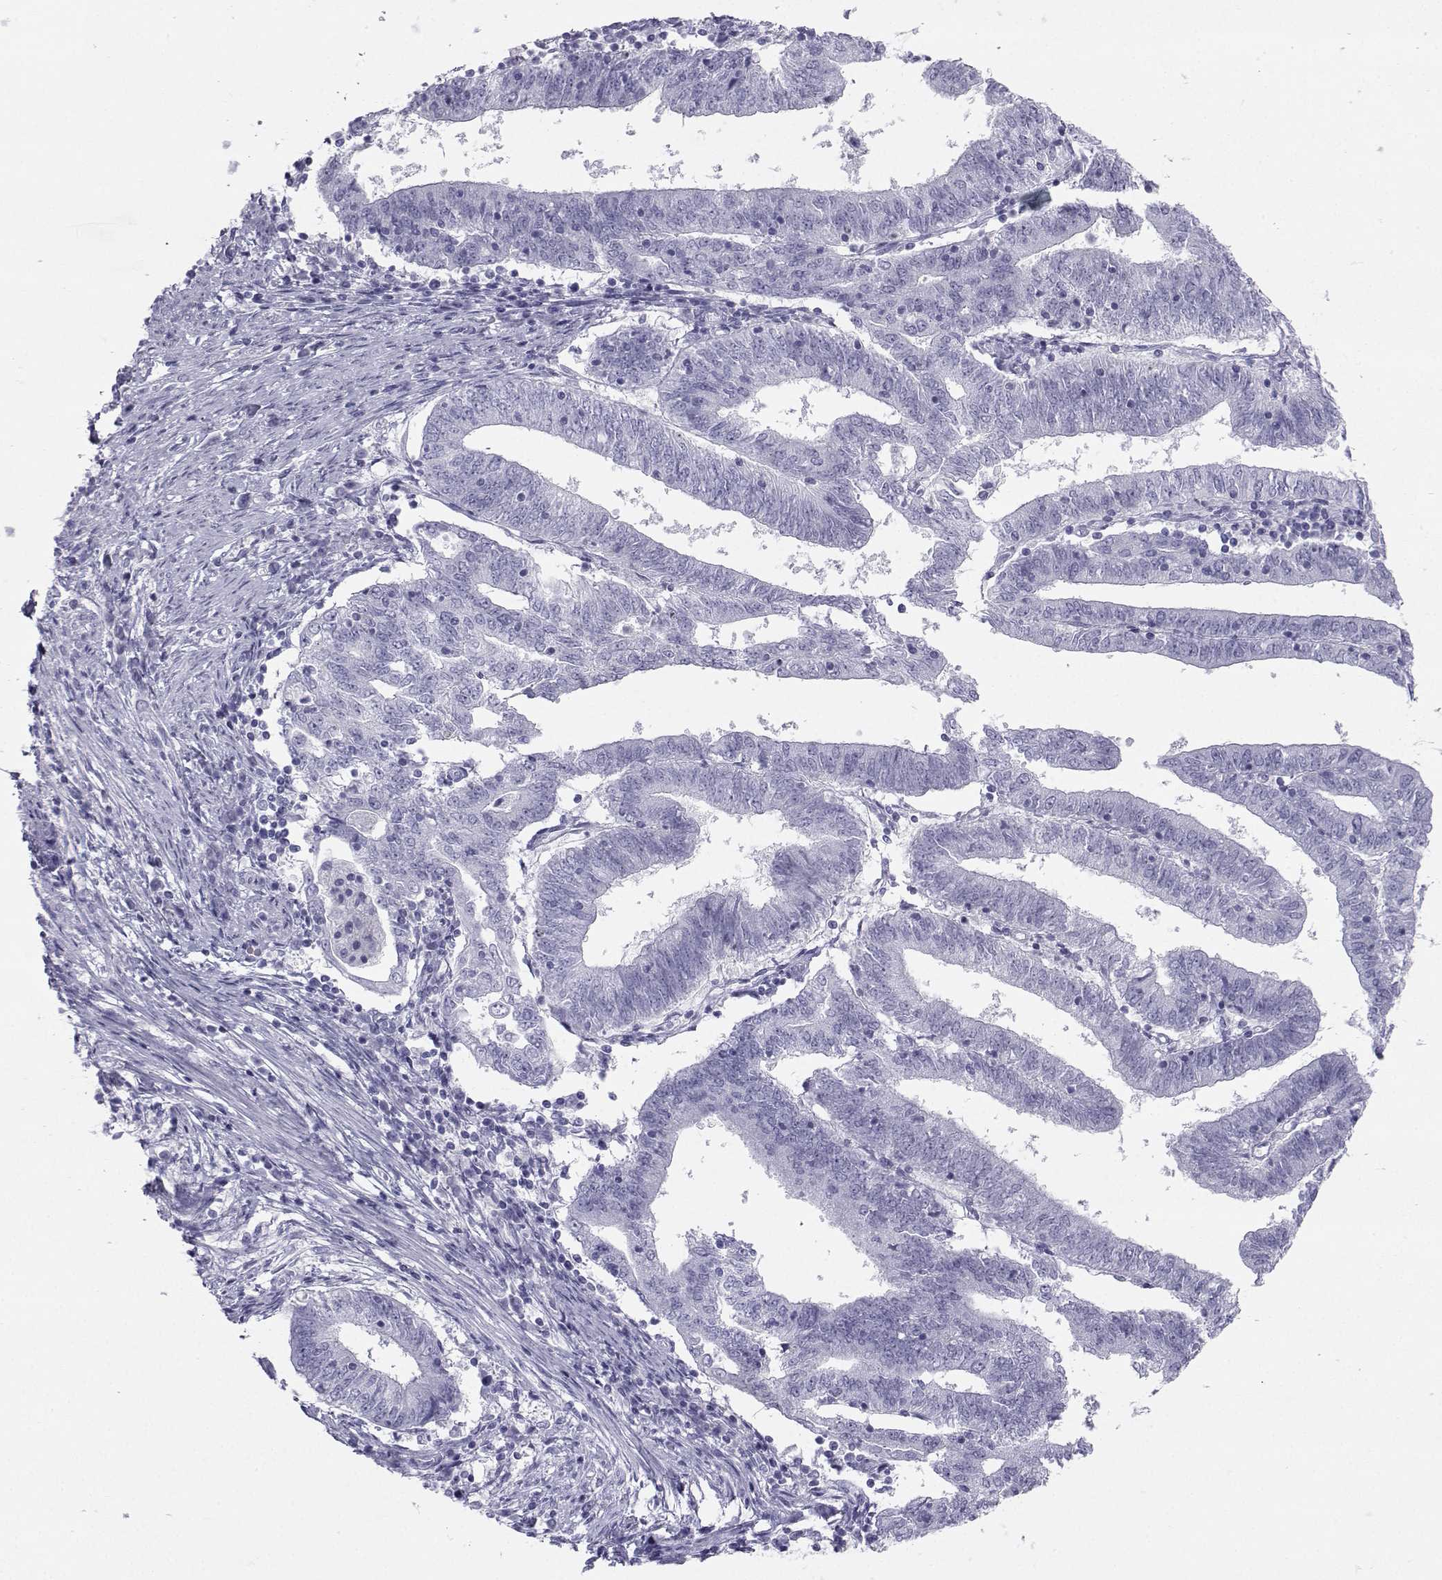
{"staining": {"intensity": "negative", "quantity": "none", "location": "none"}, "tissue": "endometrial cancer", "cell_type": "Tumor cells", "image_type": "cancer", "snomed": [{"axis": "morphology", "description": "Adenocarcinoma, NOS"}, {"axis": "topography", "description": "Endometrium"}], "caption": "DAB (3,3'-diaminobenzidine) immunohistochemical staining of endometrial adenocarcinoma exhibits no significant staining in tumor cells. Nuclei are stained in blue.", "gene": "SST", "patient": {"sex": "female", "age": 82}}